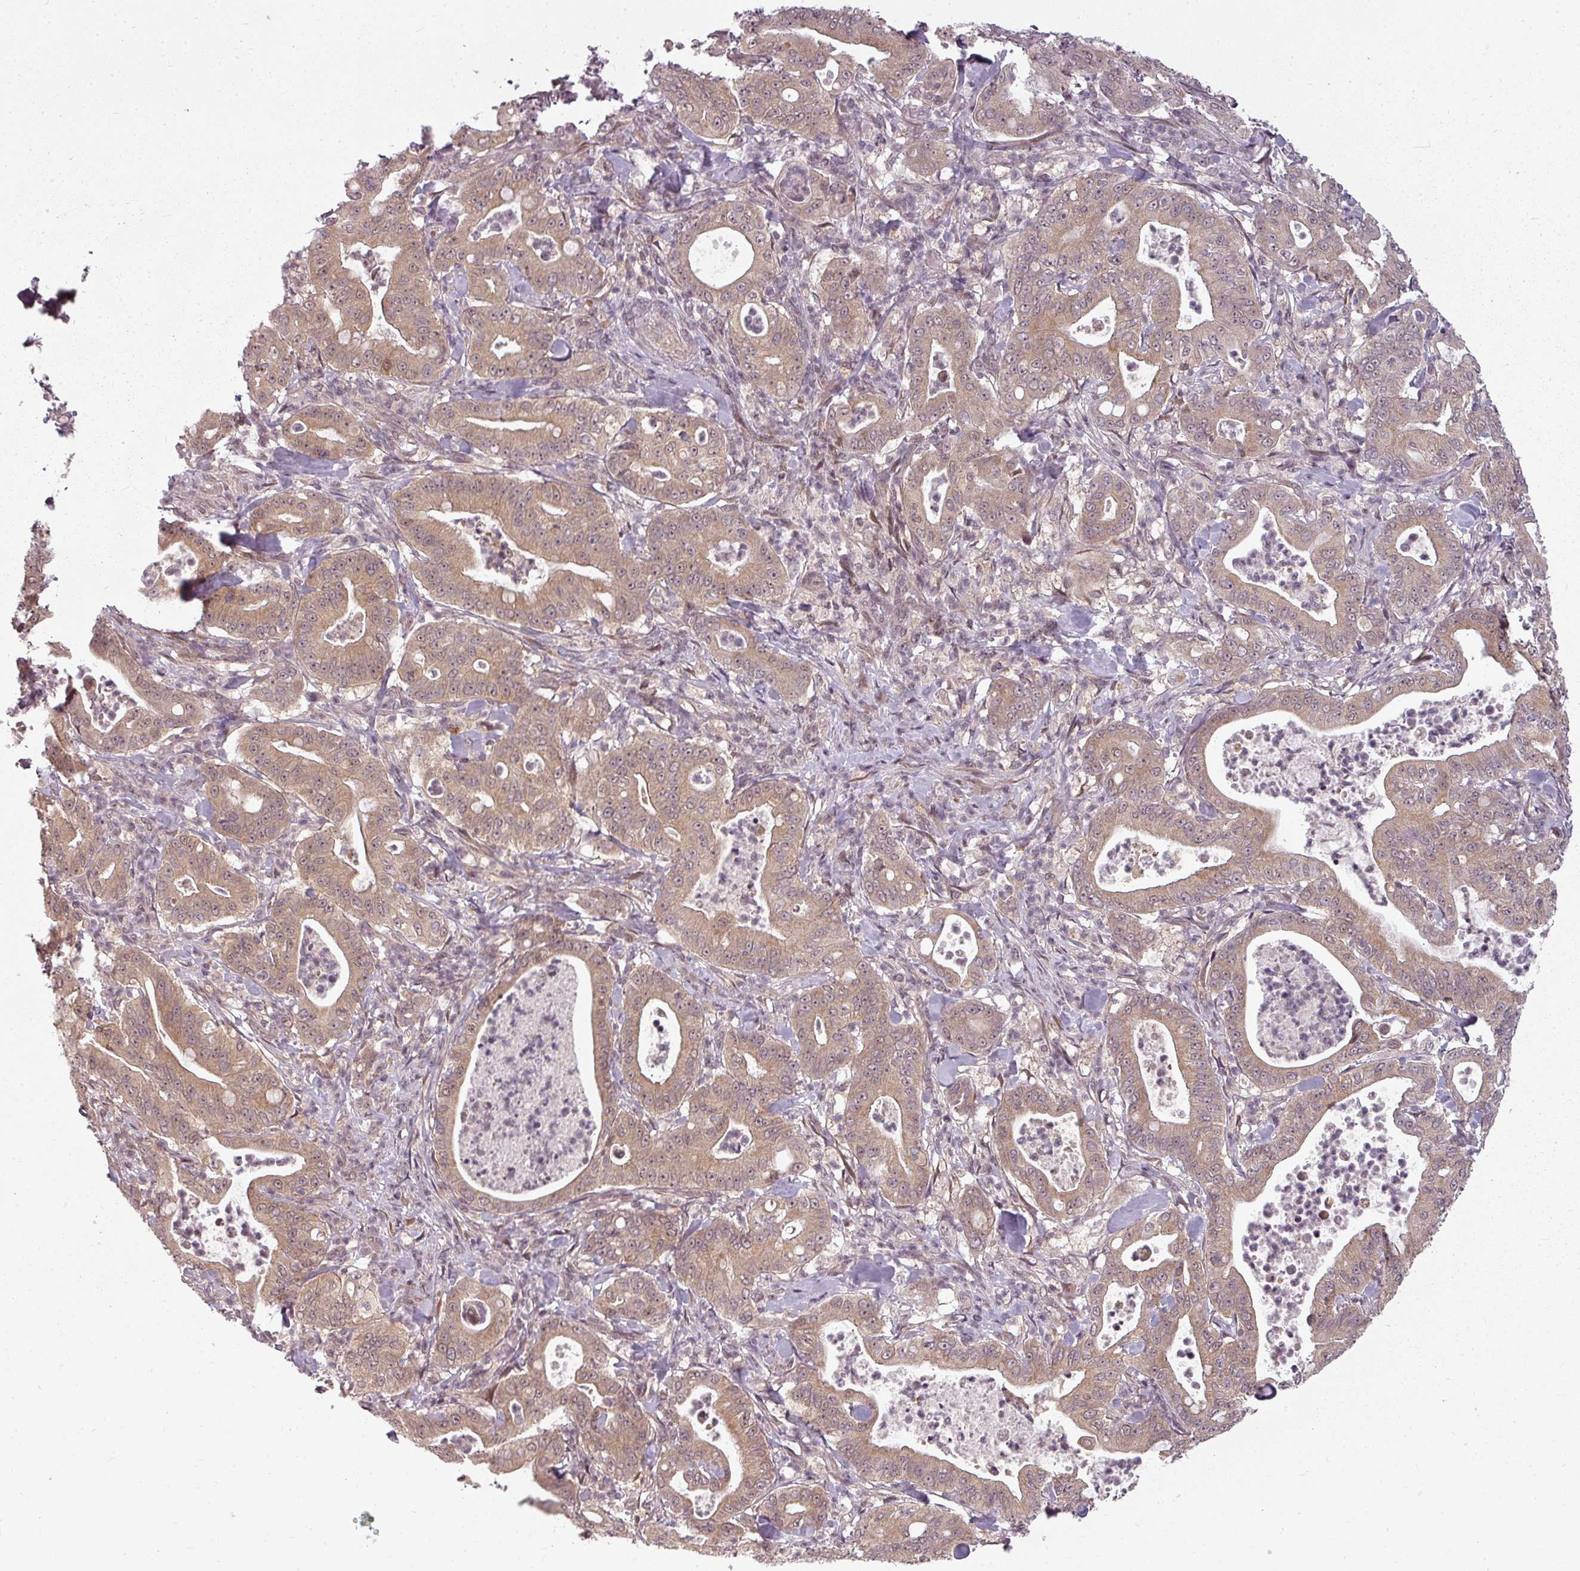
{"staining": {"intensity": "moderate", "quantity": ">75%", "location": "cytoplasmic/membranous"}, "tissue": "pancreatic cancer", "cell_type": "Tumor cells", "image_type": "cancer", "snomed": [{"axis": "morphology", "description": "Adenocarcinoma, NOS"}, {"axis": "topography", "description": "Pancreas"}], "caption": "An immunohistochemistry image of neoplastic tissue is shown. Protein staining in brown highlights moderate cytoplasmic/membranous positivity in adenocarcinoma (pancreatic) within tumor cells. (DAB IHC, brown staining for protein, blue staining for nuclei).", "gene": "CLIC1", "patient": {"sex": "male", "age": 71}}